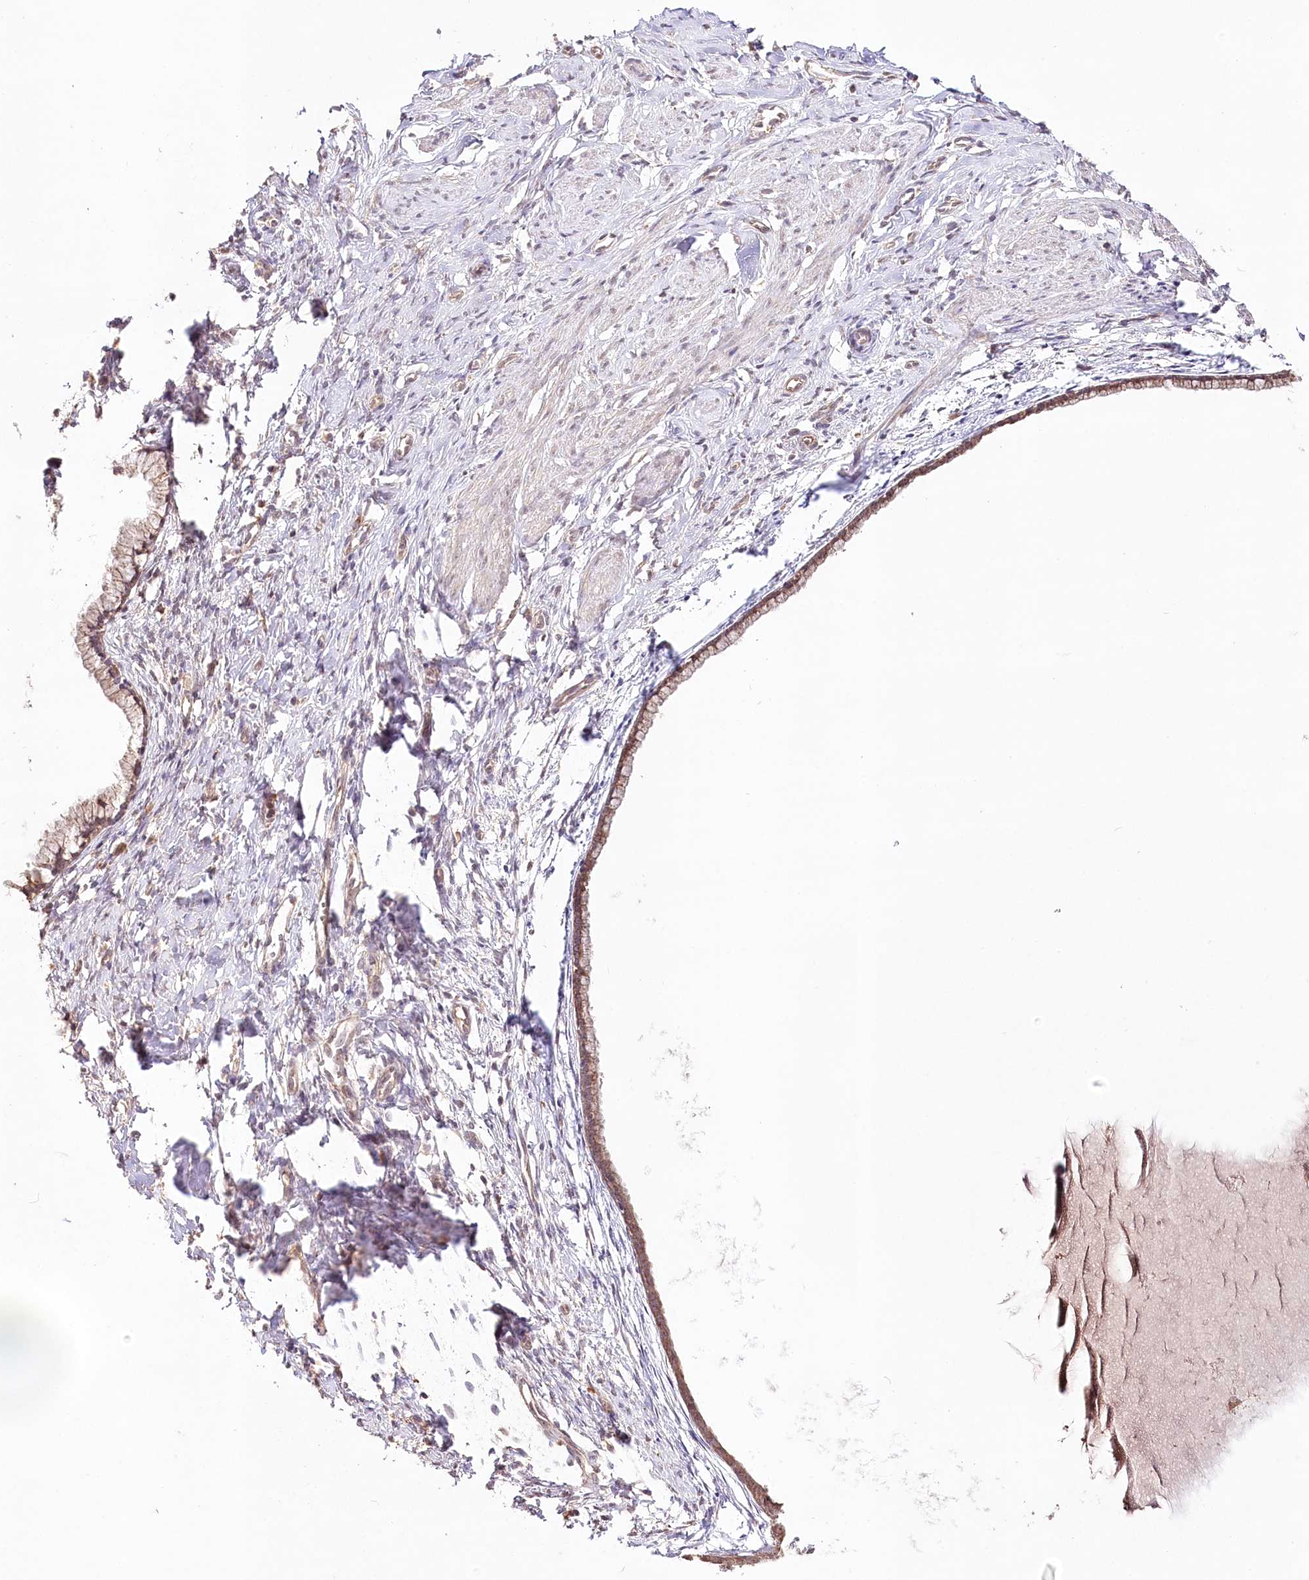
{"staining": {"intensity": "moderate", "quantity": ">75%", "location": "cytoplasmic/membranous"}, "tissue": "cervix", "cell_type": "Glandular cells", "image_type": "normal", "snomed": [{"axis": "morphology", "description": "Normal tissue, NOS"}, {"axis": "topography", "description": "Cervix"}], "caption": "Immunohistochemistry (IHC) (DAB) staining of normal cervix exhibits moderate cytoplasmic/membranous protein staining in approximately >75% of glandular cells. Ihc stains the protein of interest in brown and the nuclei are stained blue.", "gene": "DMXL1", "patient": {"sex": "female", "age": 75}}